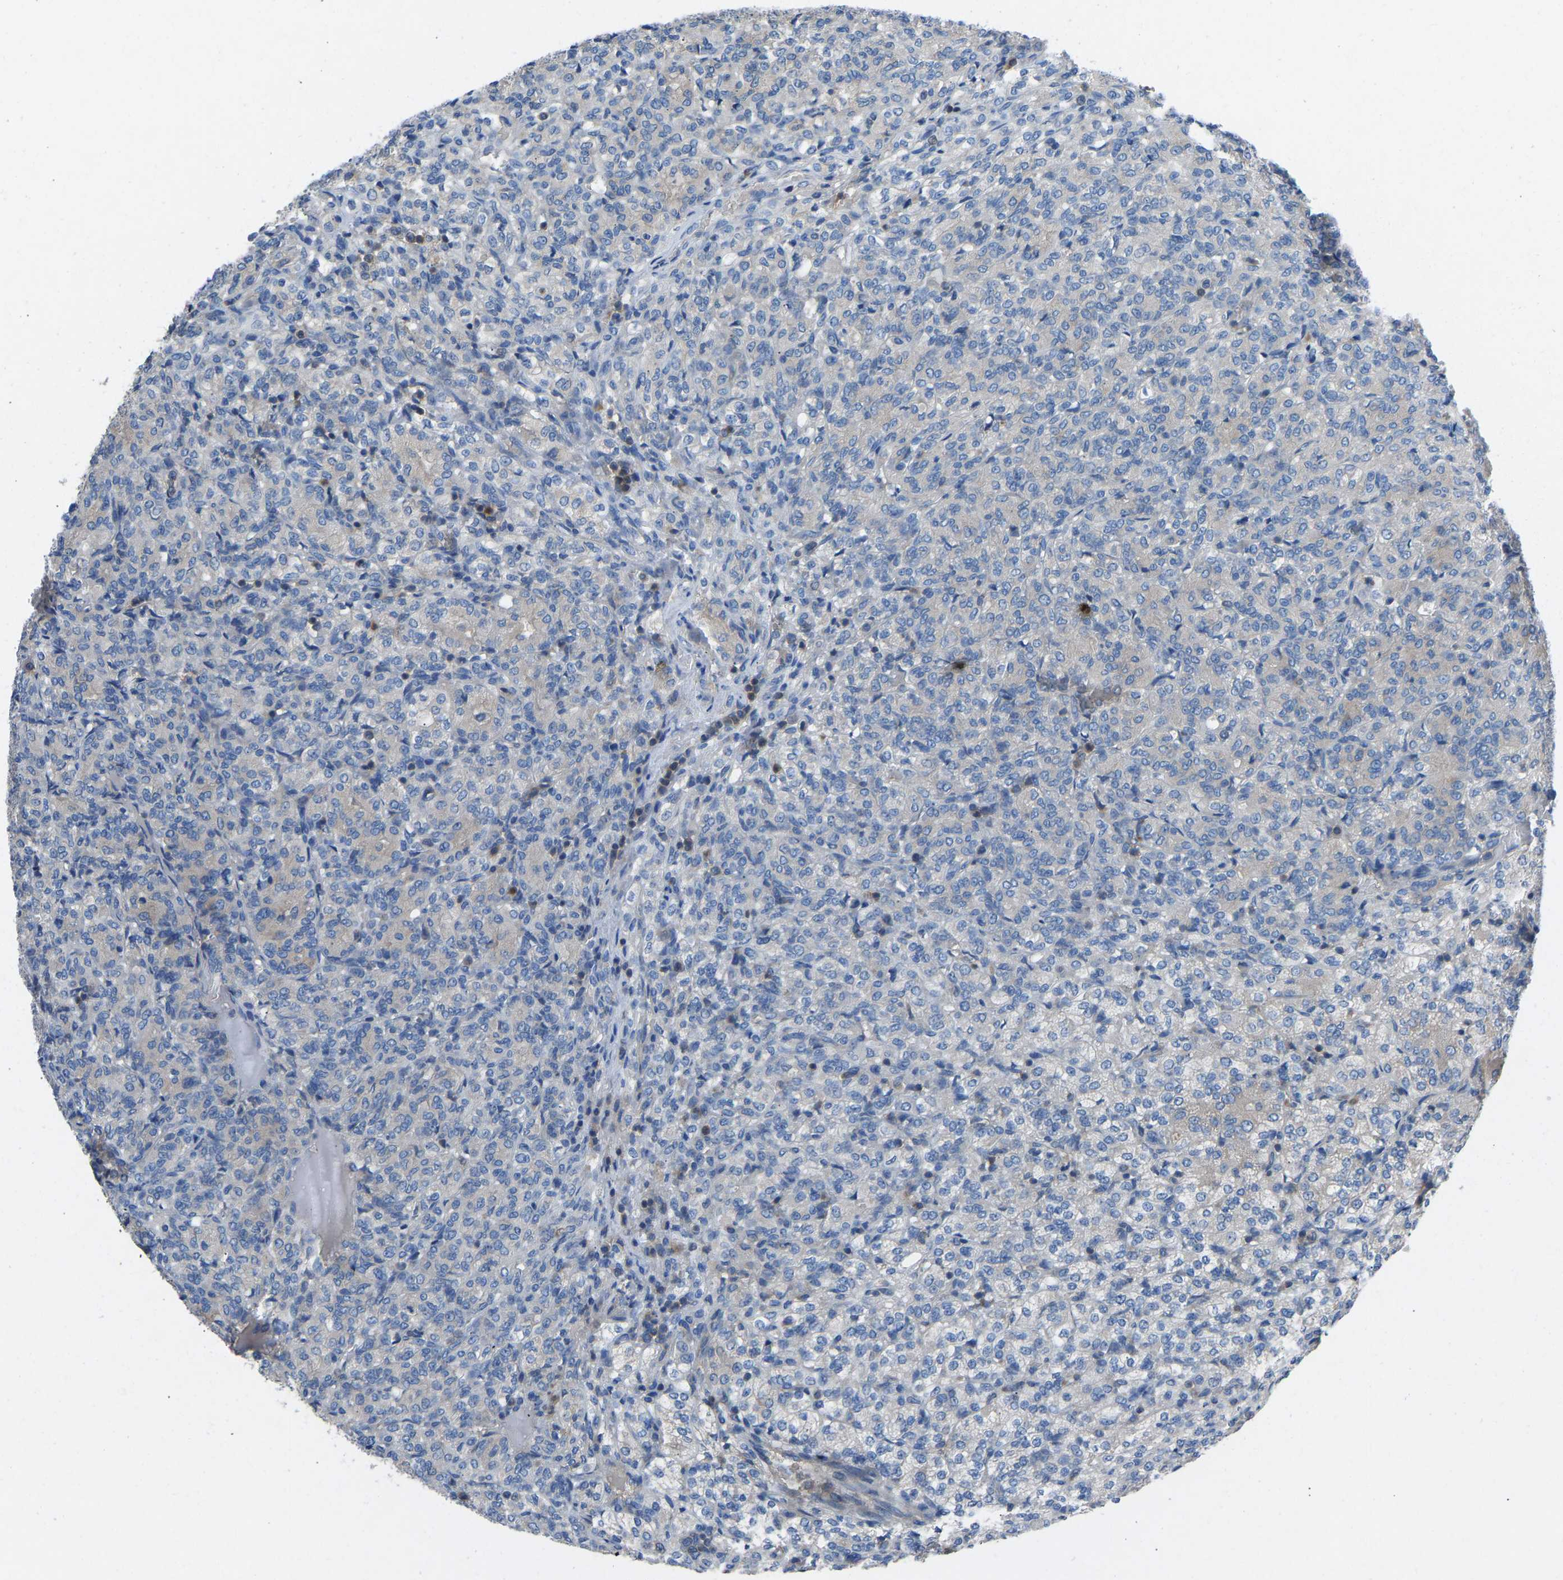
{"staining": {"intensity": "negative", "quantity": "none", "location": "none"}, "tissue": "renal cancer", "cell_type": "Tumor cells", "image_type": "cancer", "snomed": [{"axis": "morphology", "description": "Adenocarcinoma, NOS"}, {"axis": "topography", "description": "Kidney"}], "caption": "Tumor cells are negative for protein expression in human renal adenocarcinoma.", "gene": "GRK6", "patient": {"sex": "male", "age": 77}}